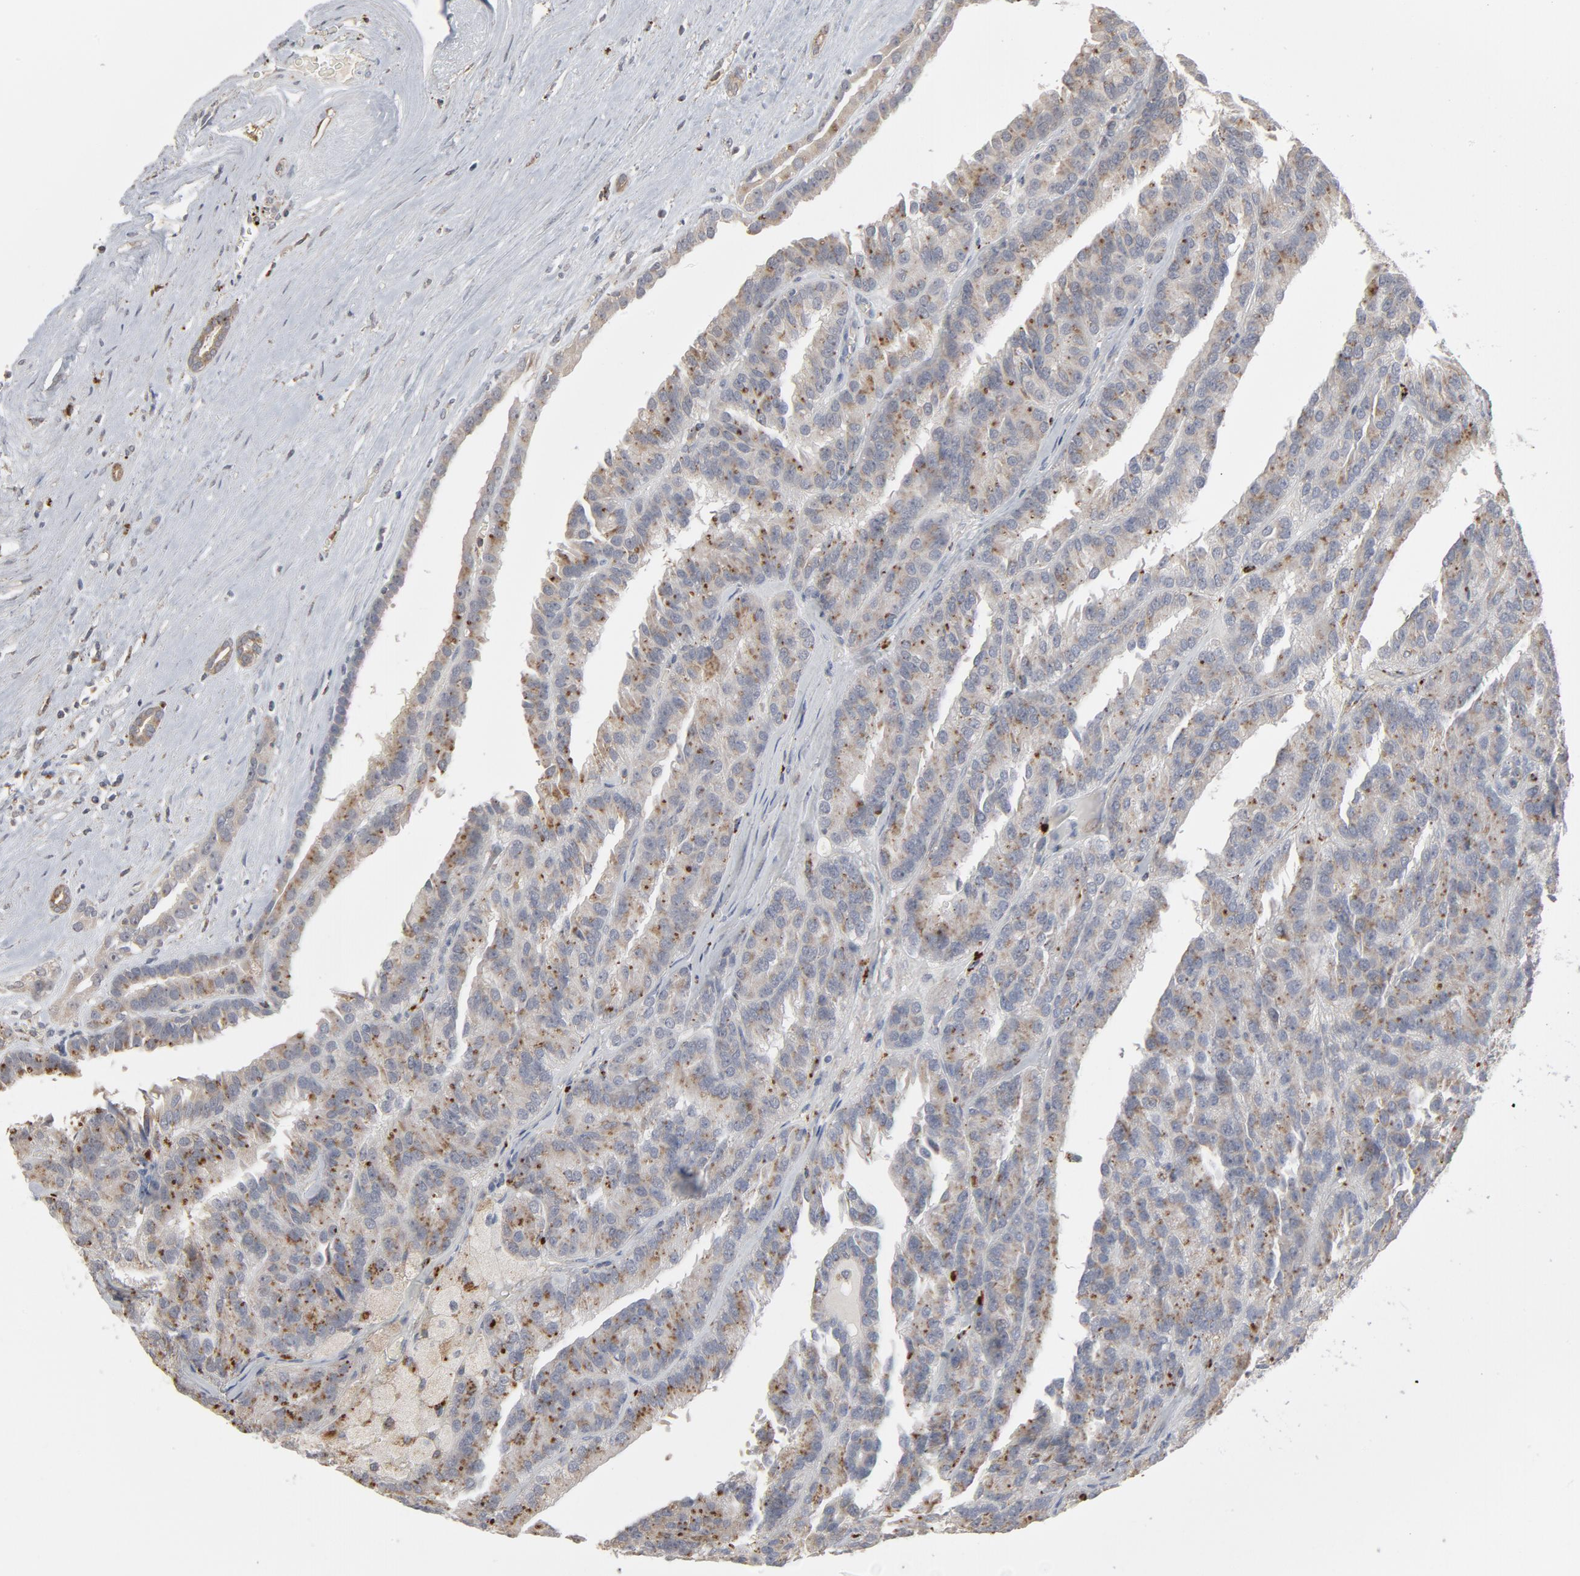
{"staining": {"intensity": "moderate", "quantity": "25%-75%", "location": "cytoplasmic/membranous"}, "tissue": "renal cancer", "cell_type": "Tumor cells", "image_type": "cancer", "snomed": [{"axis": "morphology", "description": "Adenocarcinoma, NOS"}, {"axis": "topography", "description": "Kidney"}], "caption": "Adenocarcinoma (renal) stained with DAB (3,3'-diaminobenzidine) immunohistochemistry shows medium levels of moderate cytoplasmic/membranous expression in approximately 25%-75% of tumor cells.", "gene": "POMT2", "patient": {"sex": "male", "age": 46}}